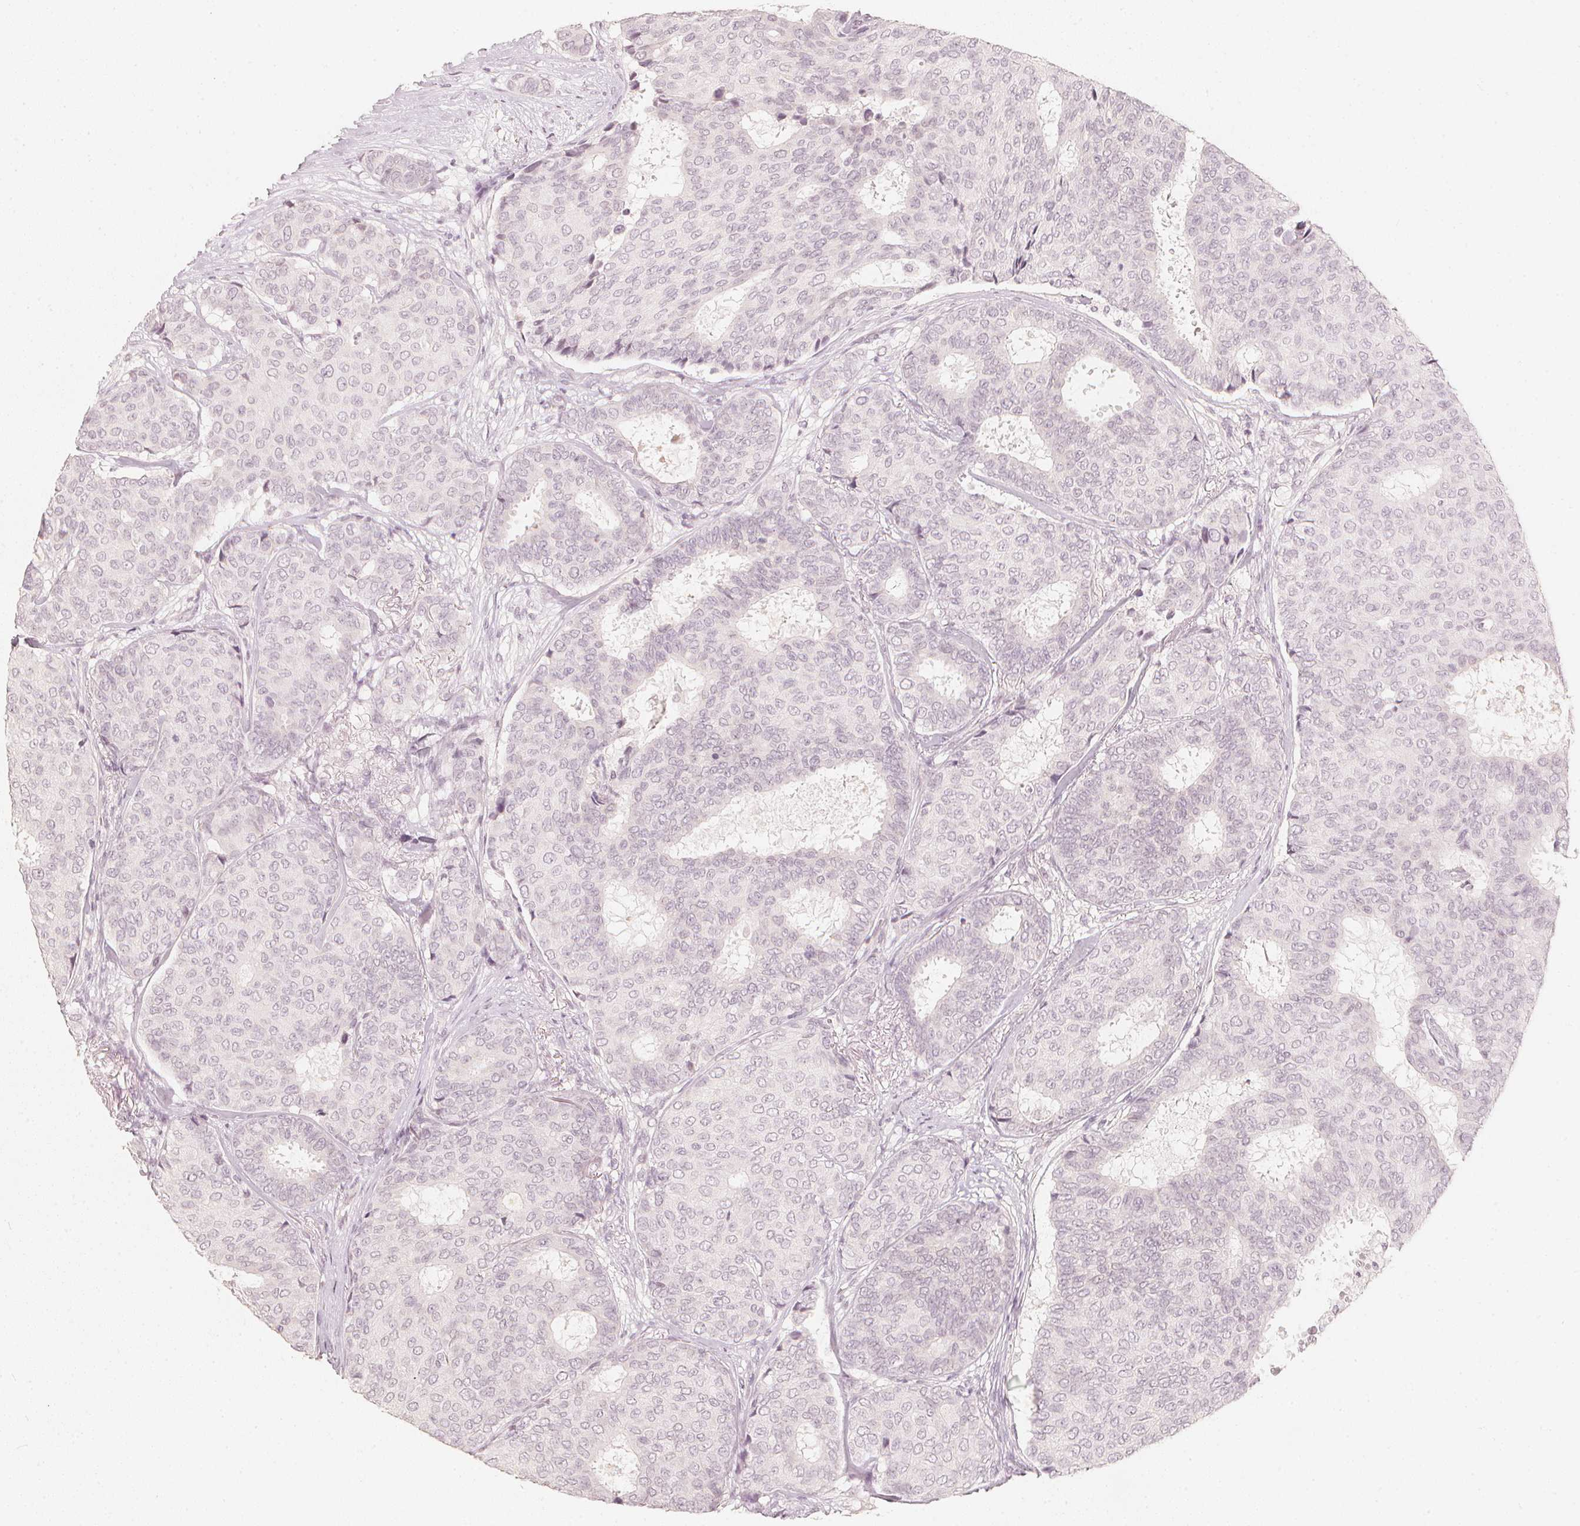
{"staining": {"intensity": "negative", "quantity": "none", "location": "none"}, "tissue": "breast cancer", "cell_type": "Tumor cells", "image_type": "cancer", "snomed": [{"axis": "morphology", "description": "Duct carcinoma"}, {"axis": "topography", "description": "Breast"}], "caption": "High power microscopy histopathology image of an immunohistochemistry (IHC) photomicrograph of breast intraductal carcinoma, revealing no significant expression in tumor cells.", "gene": "CALB1", "patient": {"sex": "female", "age": 75}}